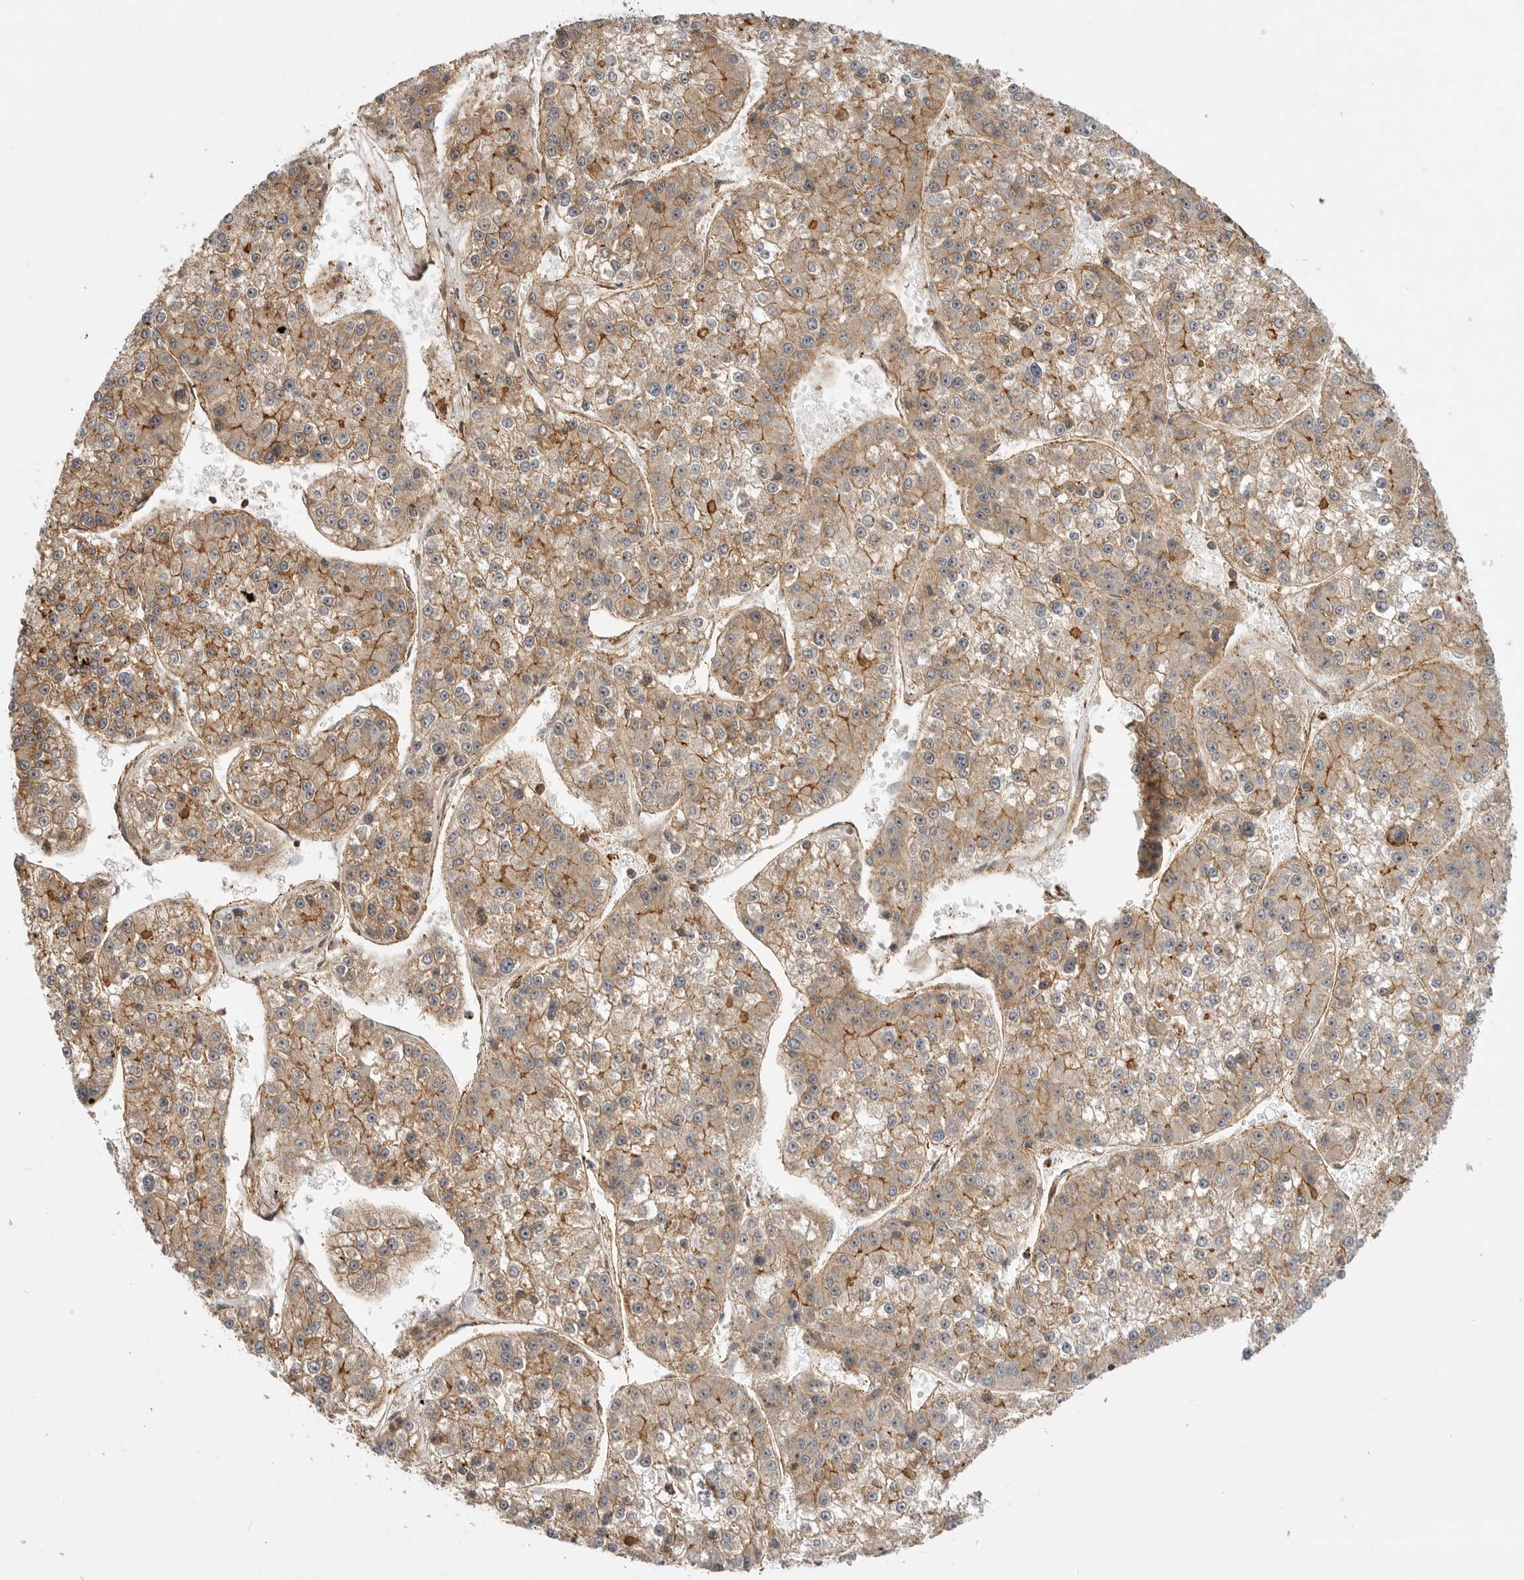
{"staining": {"intensity": "moderate", "quantity": "25%-75%", "location": "cytoplasmic/membranous"}, "tissue": "liver cancer", "cell_type": "Tumor cells", "image_type": "cancer", "snomed": [{"axis": "morphology", "description": "Carcinoma, Hepatocellular, NOS"}, {"axis": "topography", "description": "Liver"}], "caption": "Immunohistochemical staining of liver hepatocellular carcinoma reveals moderate cytoplasmic/membranous protein staining in approximately 25%-75% of tumor cells.", "gene": "GPATCH2", "patient": {"sex": "female", "age": 73}}